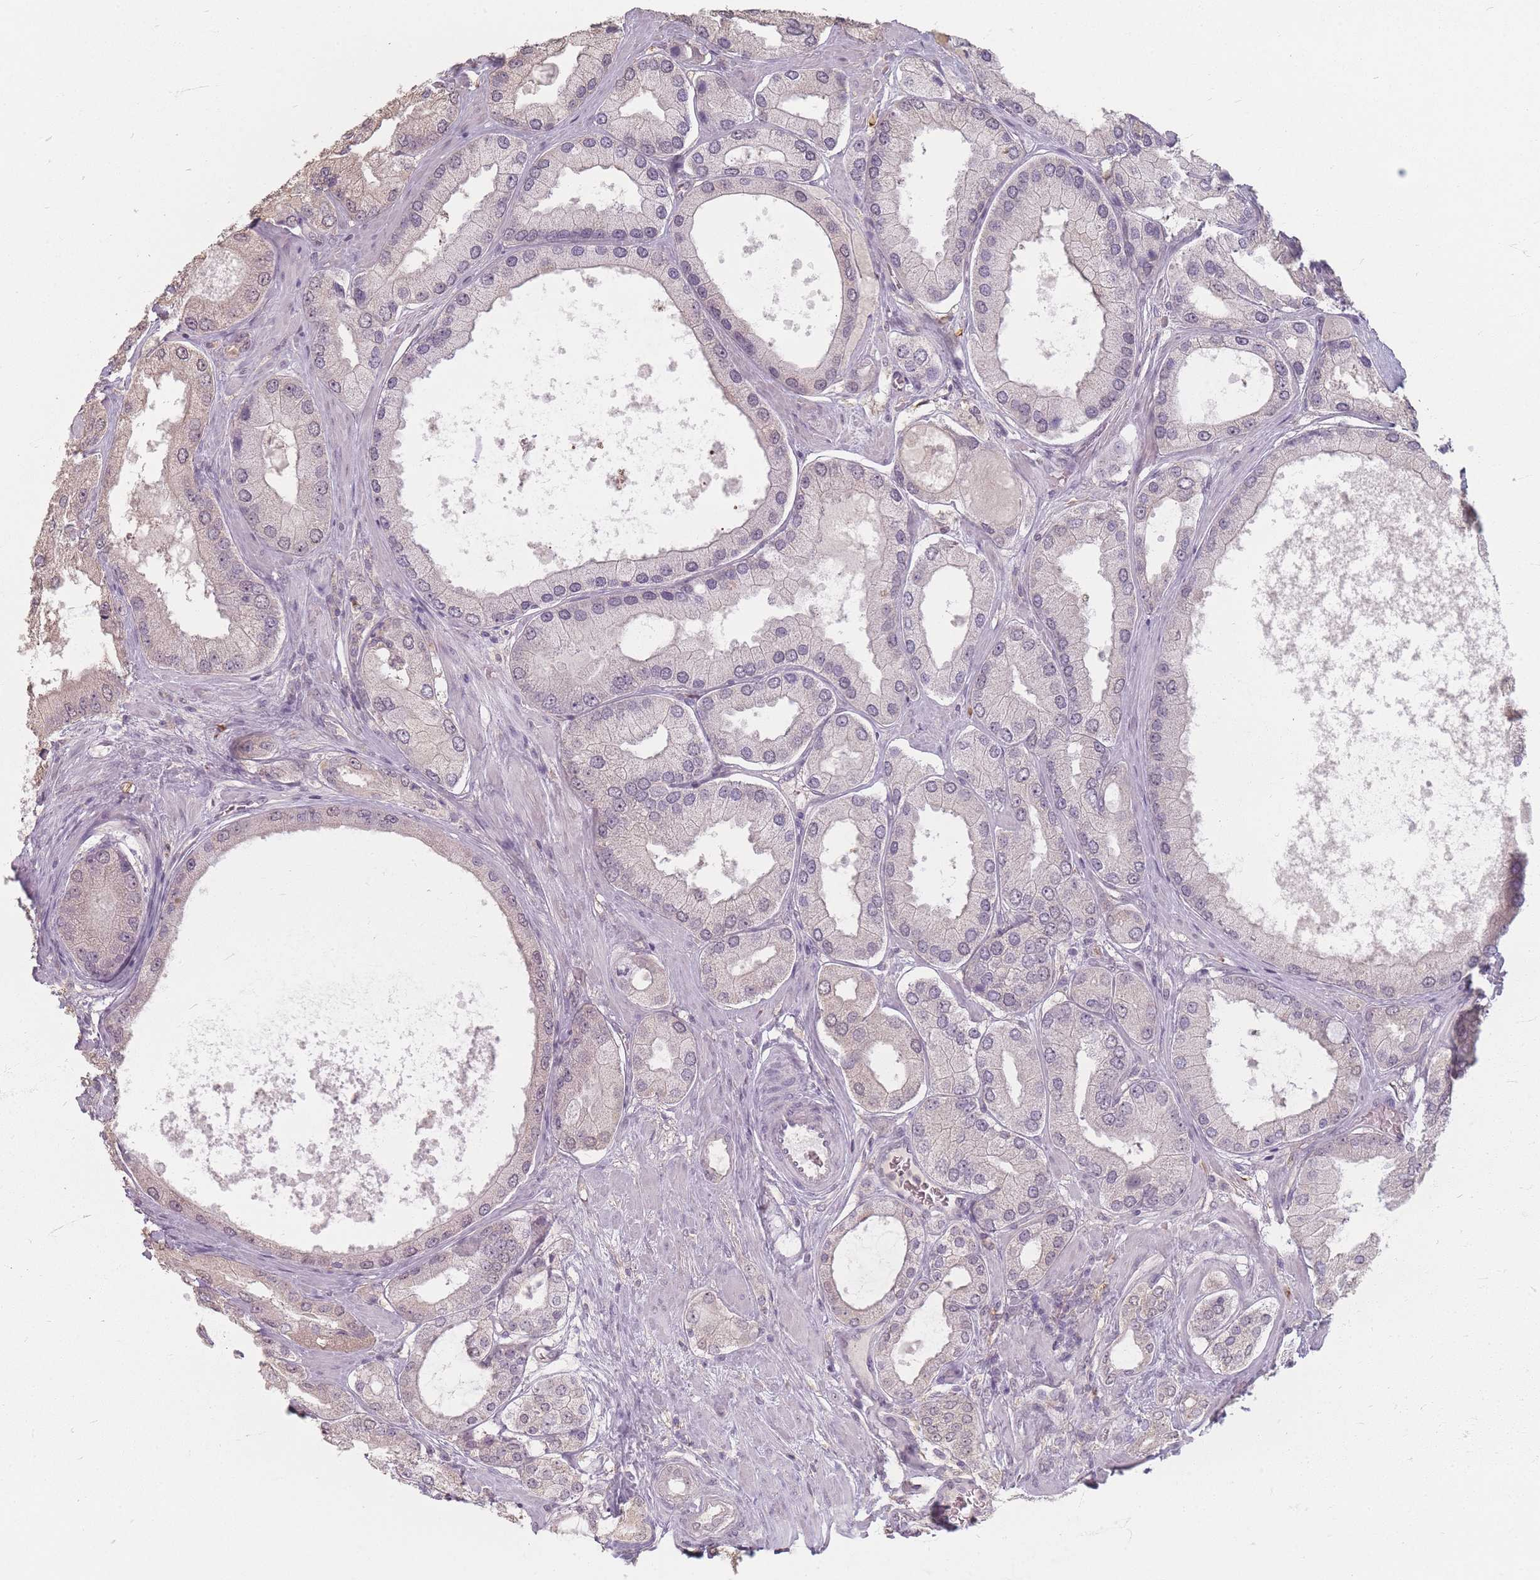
{"staining": {"intensity": "weak", "quantity": "<25%", "location": "nuclear"}, "tissue": "prostate cancer", "cell_type": "Tumor cells", "image_type": "cancer", "snomed": [{"axis": "morphology", "description": "Adenocarcinoma, Low grade"}, {"axis": "topography", "description": "Prostate"}], "caption": "Adenocarcinoma (low-grade) (prostate) was stained to show a protein in brown. There is no significant positivity in tumor cells.", "gene": "RFTN1", "patient": {"sex": "male", "age": 42}}